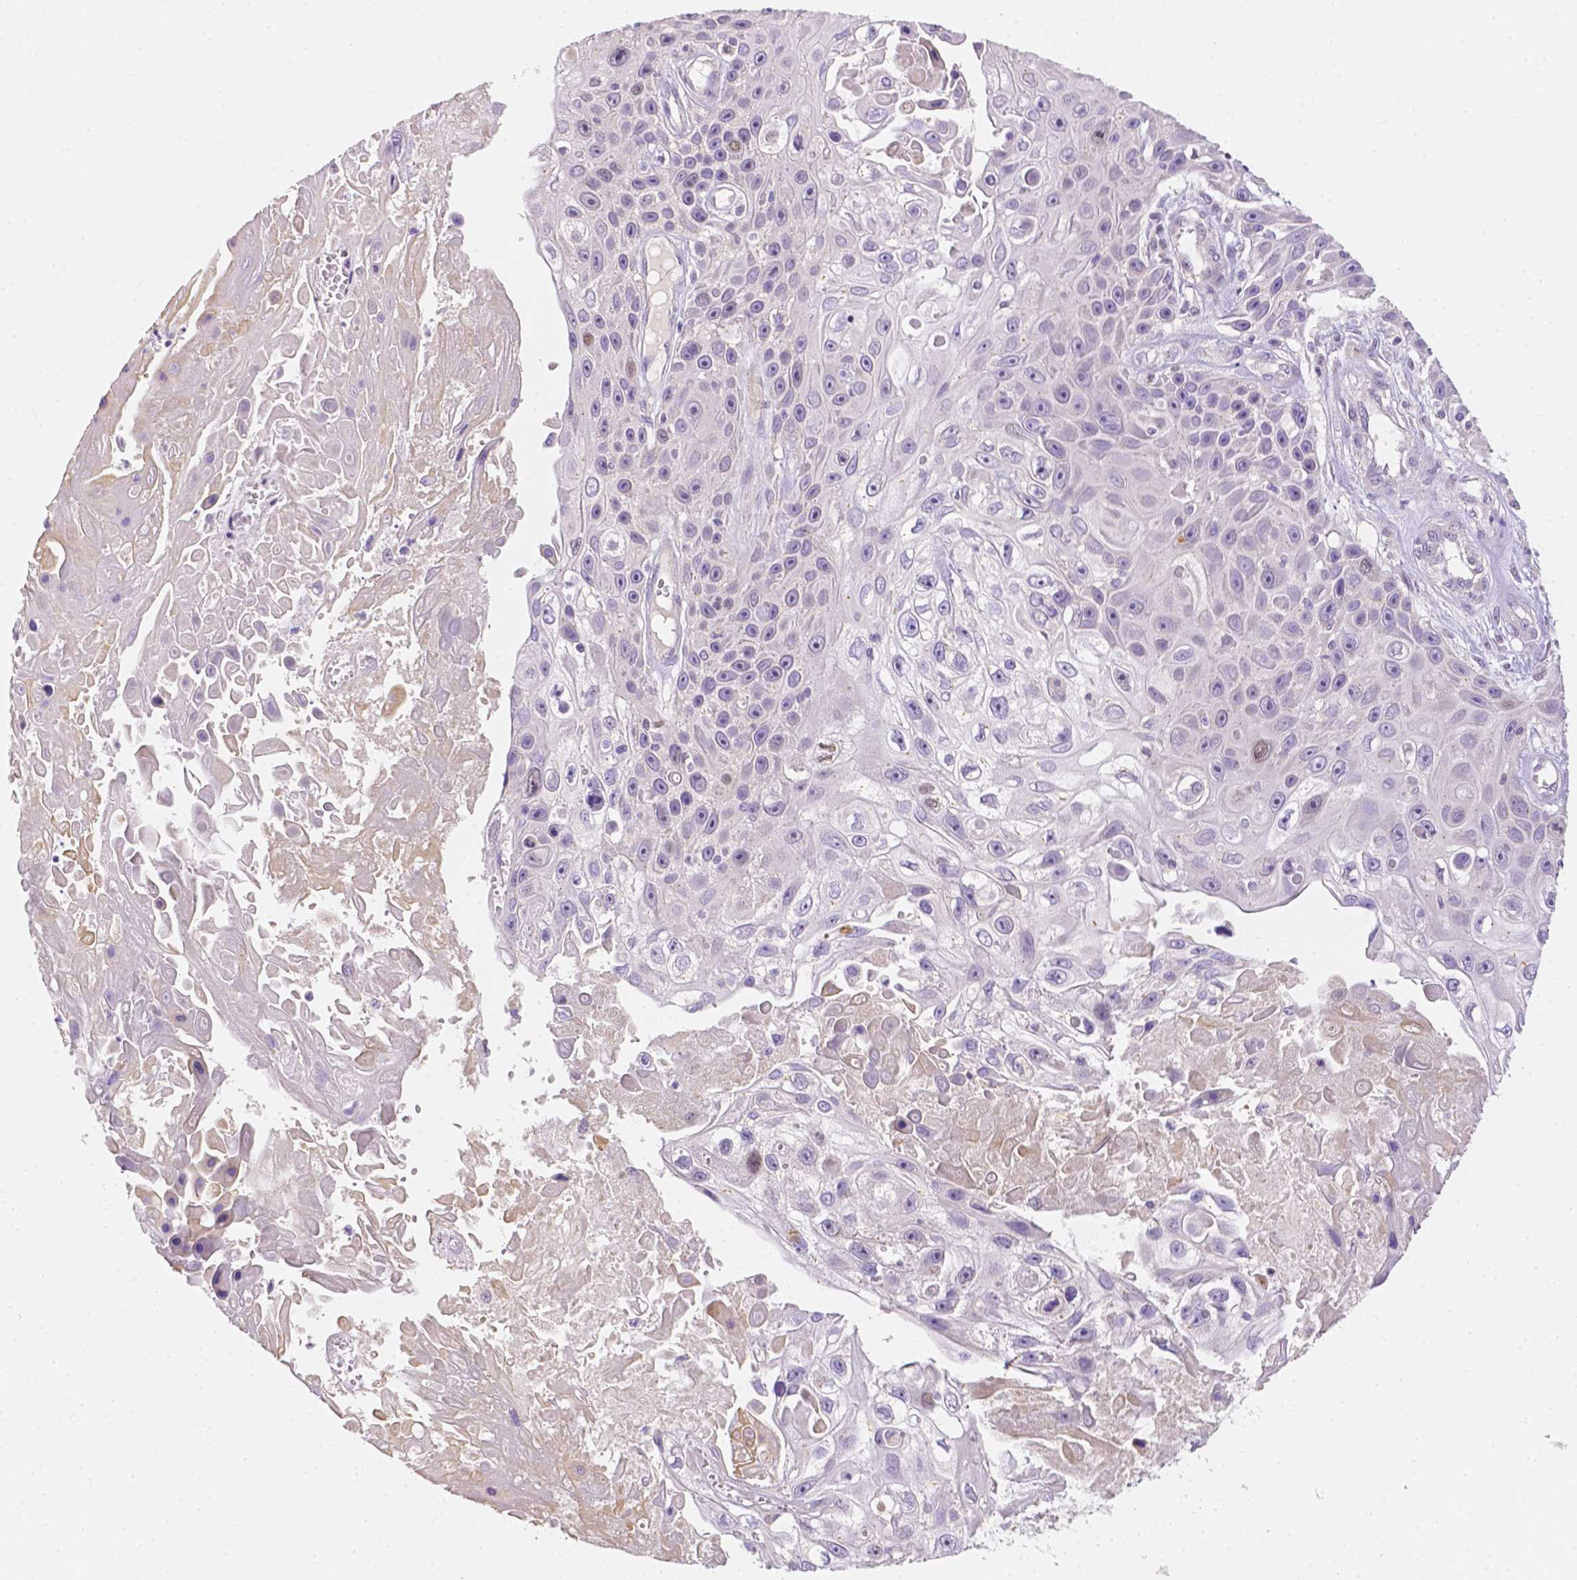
{"staining": {"intensity": "negative", "quantity": "none", "location": "none"}, "tissue": "skin cancer", "cell_type": "Tumor cells", "image_type": "cancer", "snomed": [{"axis": "morphology", "description": "Squamous cell carcinoma, NOS"}, {"axis": "topography", "description": "Skin"}], "caption": "Protein analysis of skin cancer exhibits no significant expression in tumor cells.", "gene": "C10orf67", "patient": {"sex": "male", "age": 82}}